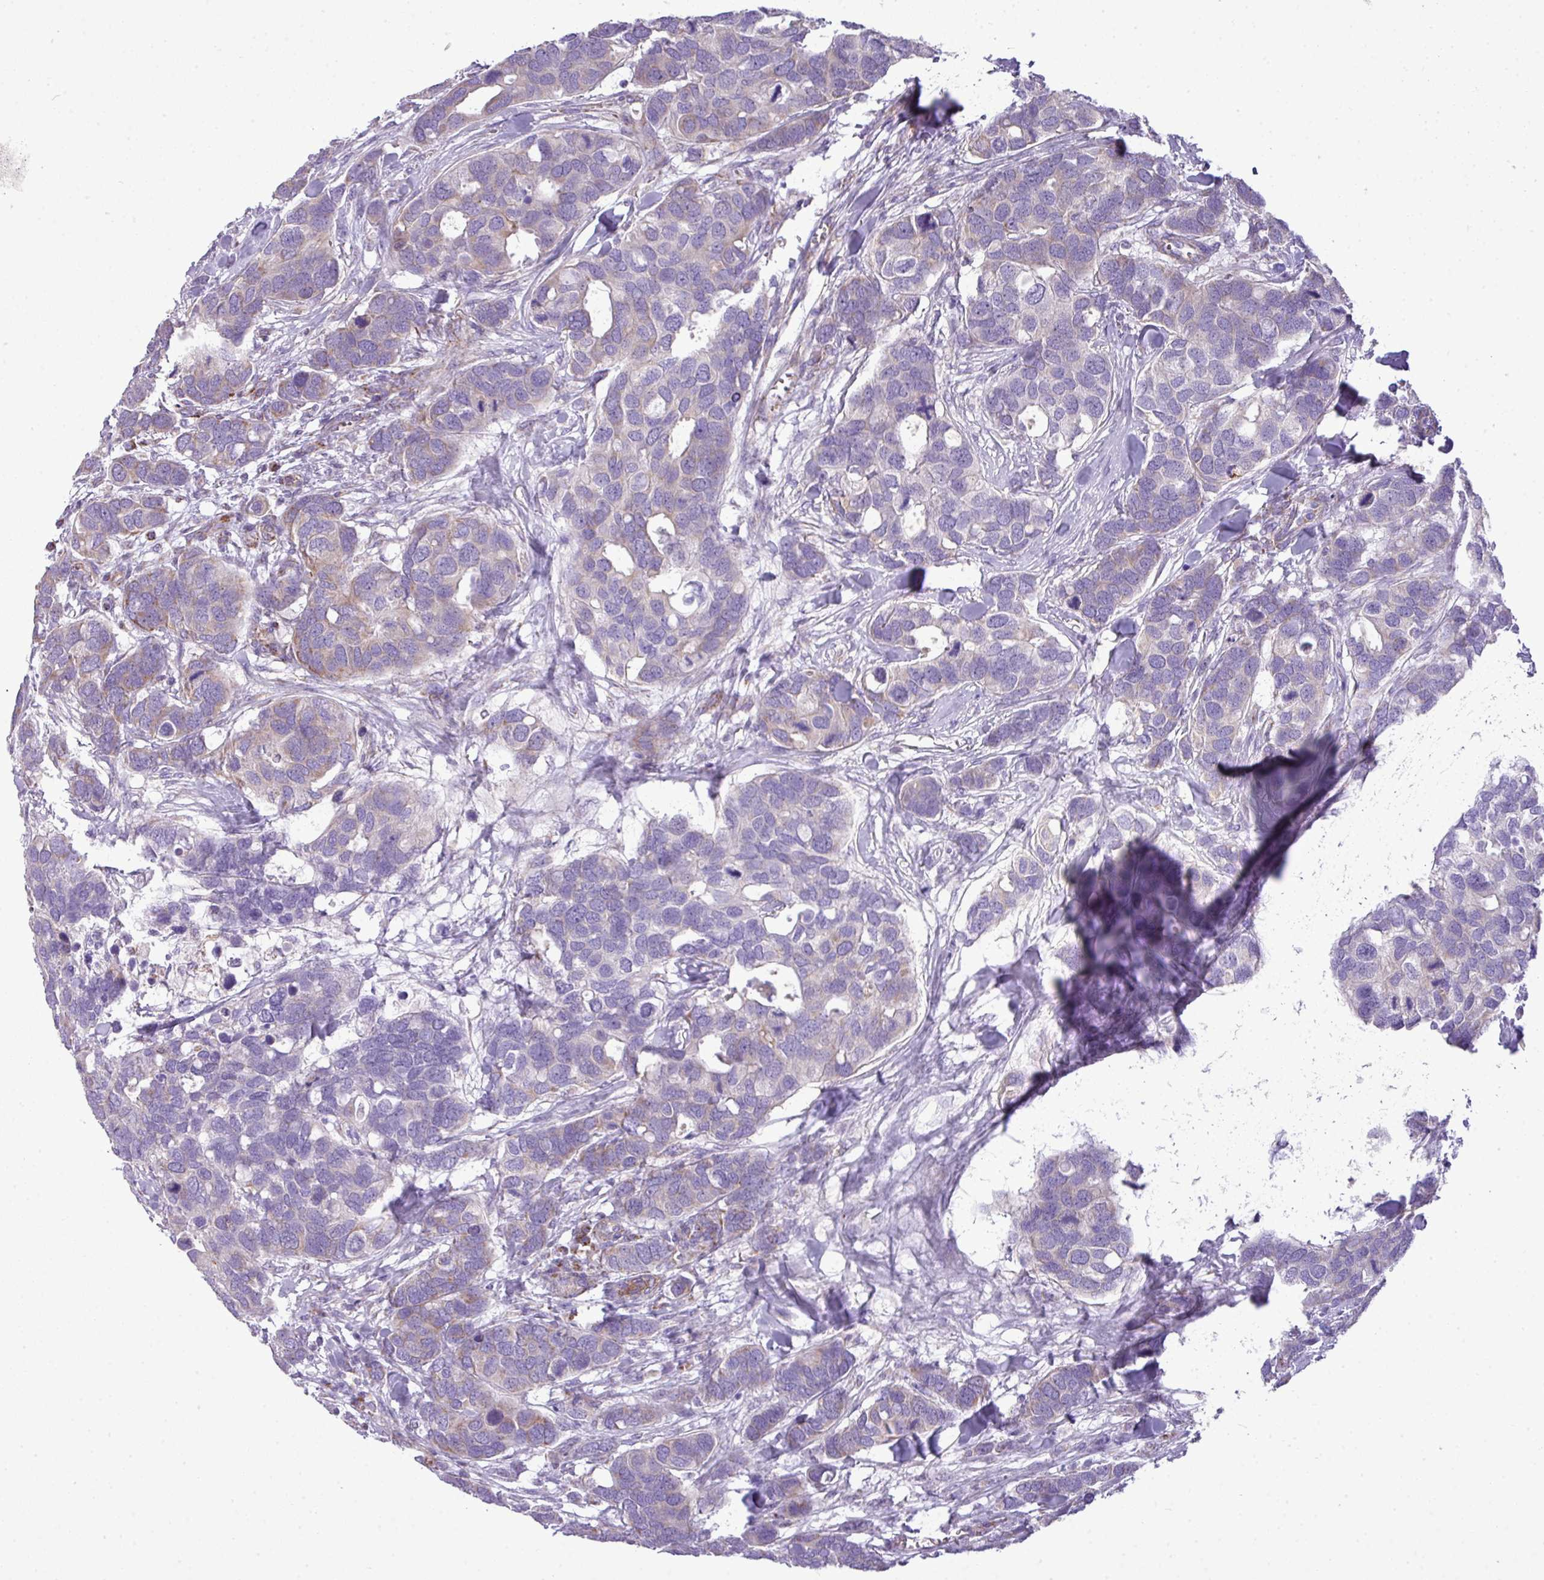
{"staining": {"intensity": "weak", "quantity": "25%-75%", "location": "cytoplasmic/membranous"}, "tissue": "breast cancer", "cell_type": "Tumor cells", "image_type": "cancer", "snomed": [{"axis": "morphology", "description": "Duct carcinoma"}, {"axis": "topography", "description": "Breast"}], "caption": "Tumor cells show low levels of weak cytoplasmic/membranous staining in approximately 25%-75% of cells in human breast invasive ductal carcinoma. Immunohistochemistry (ihc) stains the protein of interest in brown and the nuclei are stained blue.", "gene": "ZNF81", "patient": {"sex": "female", "age": 83}}